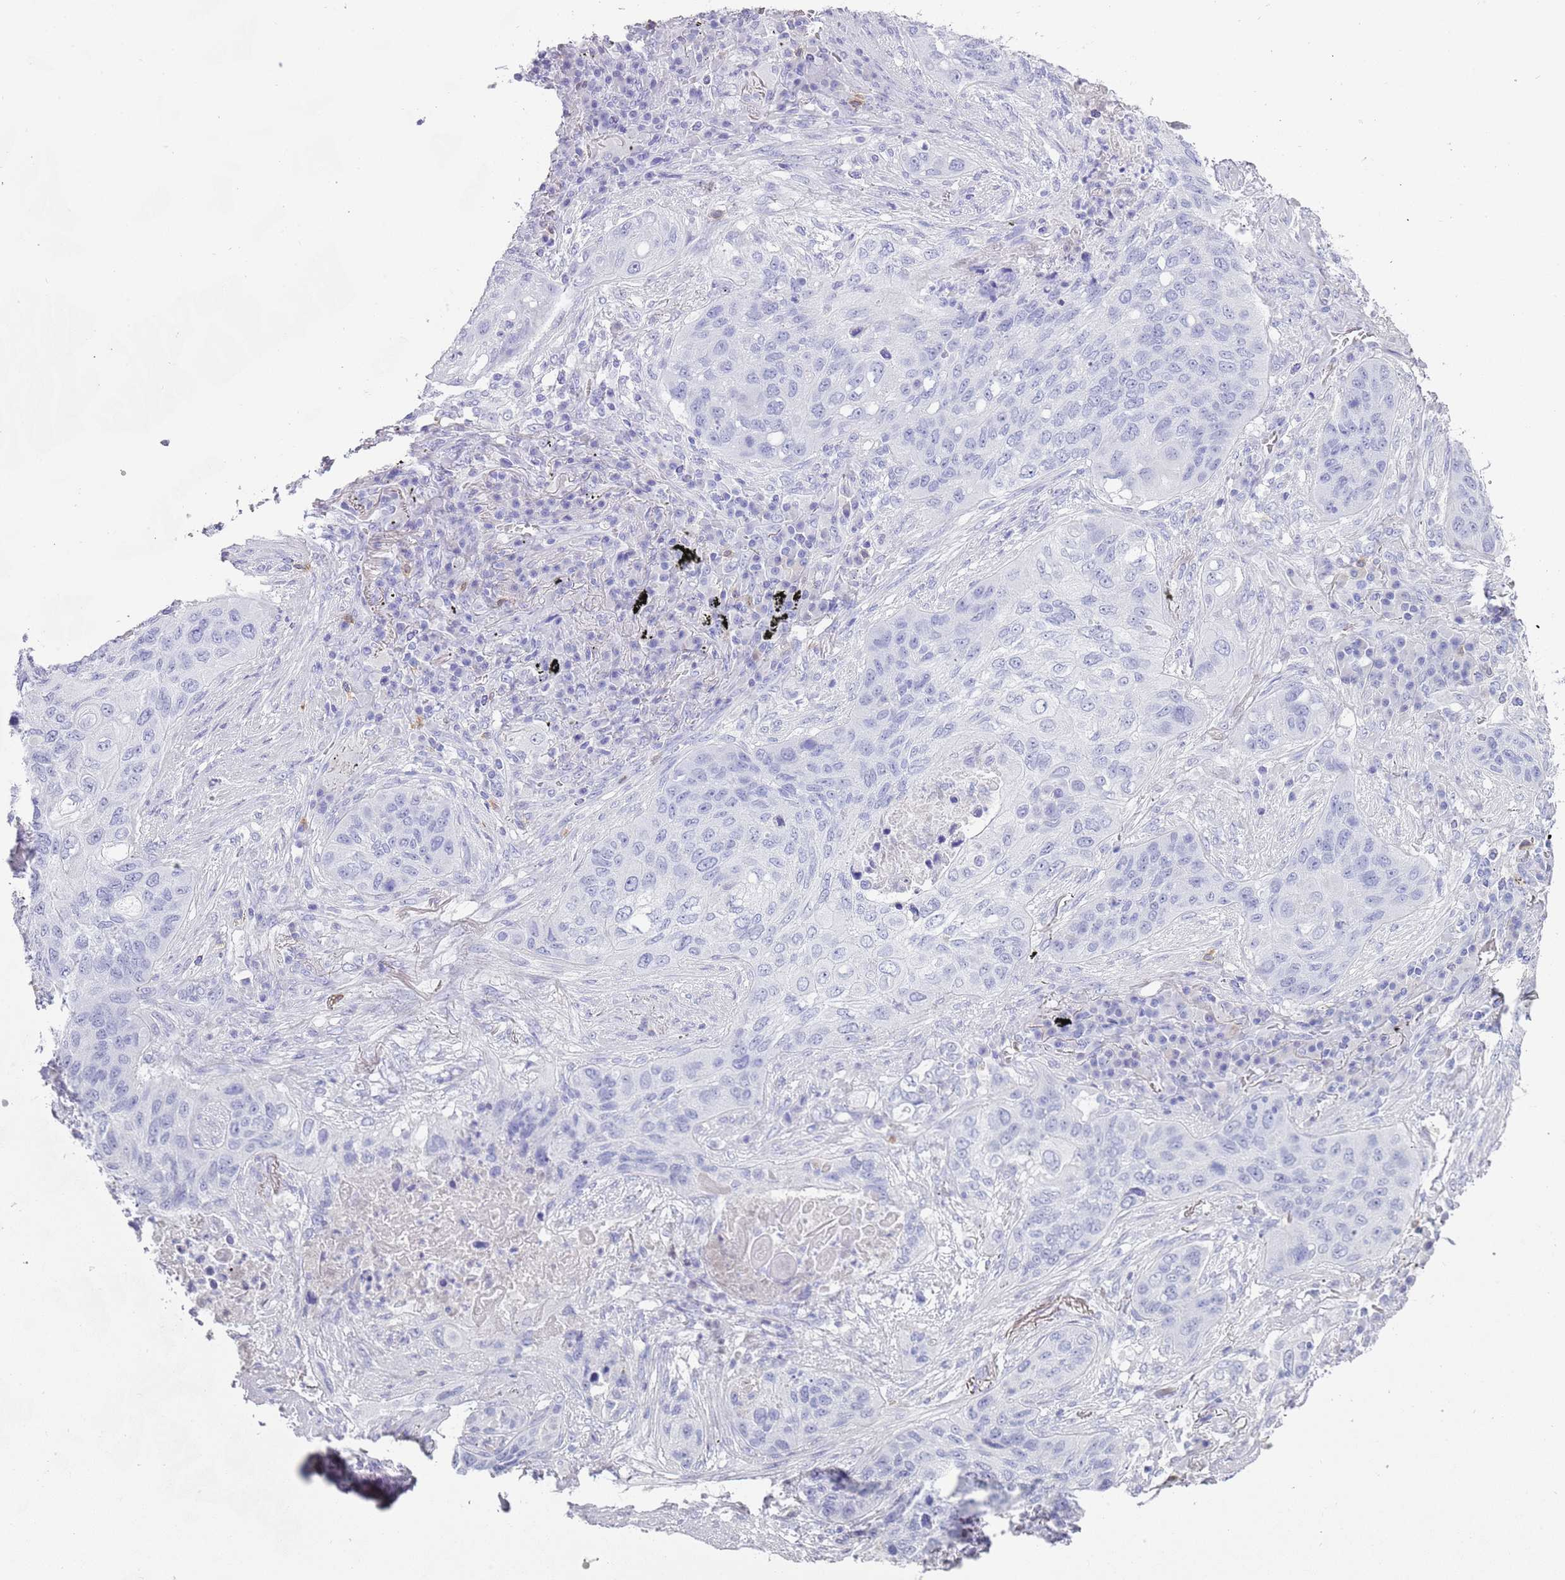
{"staining": {"intensity": "negative", "quantity": "none", "location": "none"}, "tissue": "lung cancer", "cell_type": "Tumor cells", "image_type": "cancer", "snomed": [{"axis": "morphology", "description": "Squamous cell carcinoma, NOS"}, {"axis": "topography", "description": "Lung"}], "caption": "A photomicrograph of squamous cell carcinoma (lung) stained for a protein exhibits no brown staining in tumor cells.", "gene": "MYADML2", "patient": {"sex": "female", "age": 63}}